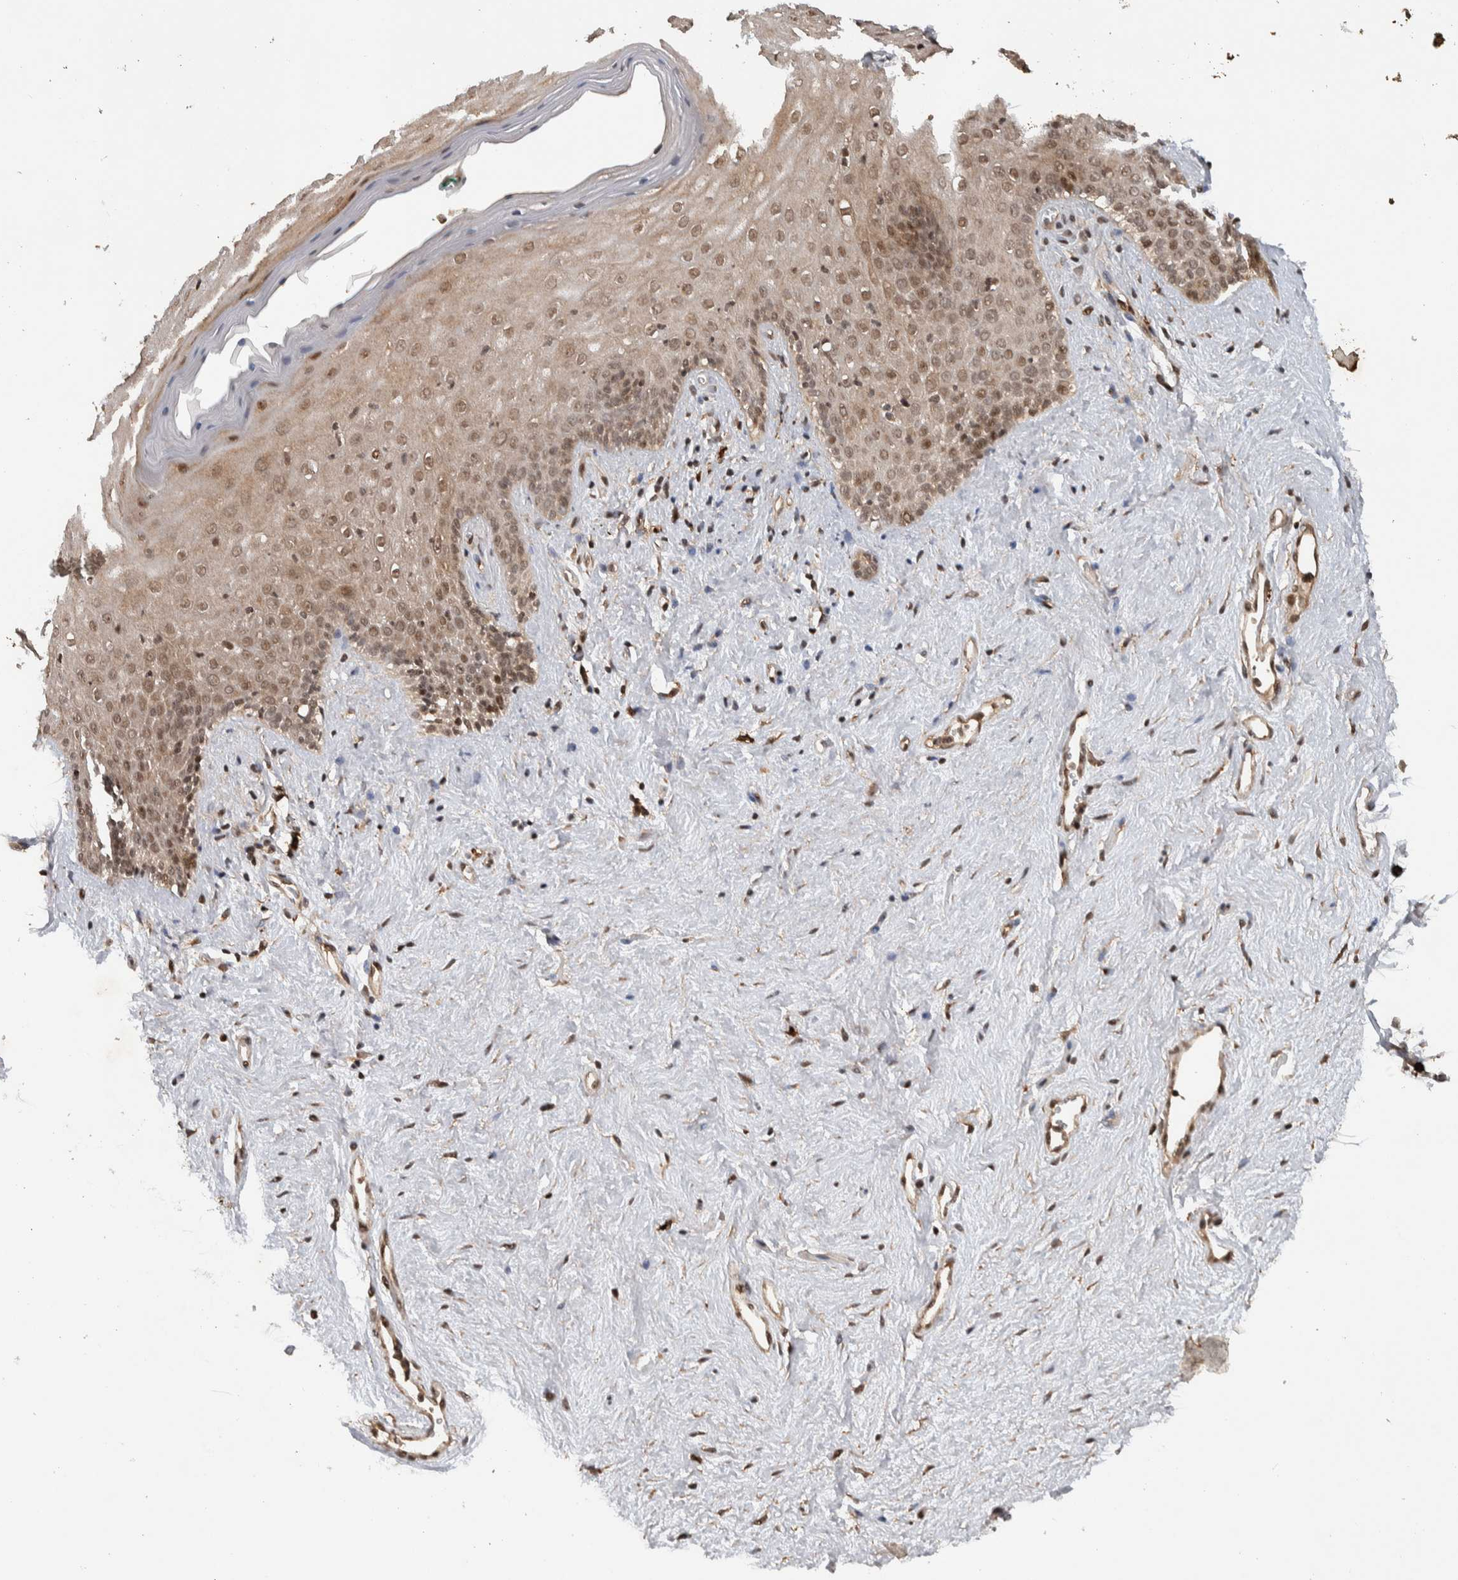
{"staining": {"intensity": "moderate", "quantity": "25%-75%", "location": "cytoplasmic/membranous,nuclear"}, "tissue": "vagina", "cell_type": "Squamous epithelial cells", "image_type": "normal", "snomed": [{"axis": "morphology", "description": "Normal tissue, NOS"}, {"axis": "topography", "description": "Vagina"}], "caption": "Protein analysis of normal vagina reveals moderate cytoplasmic/membranous,nuclear staining in approximately 25%-75% of squamous epithelial cells. The staining was performed using DAB, with brown indicating positive protein expression. Nuclei are stained blue with hematoxylin.", "gene": "TOR1B", "patient": {"sex": "female", "age": 44}}